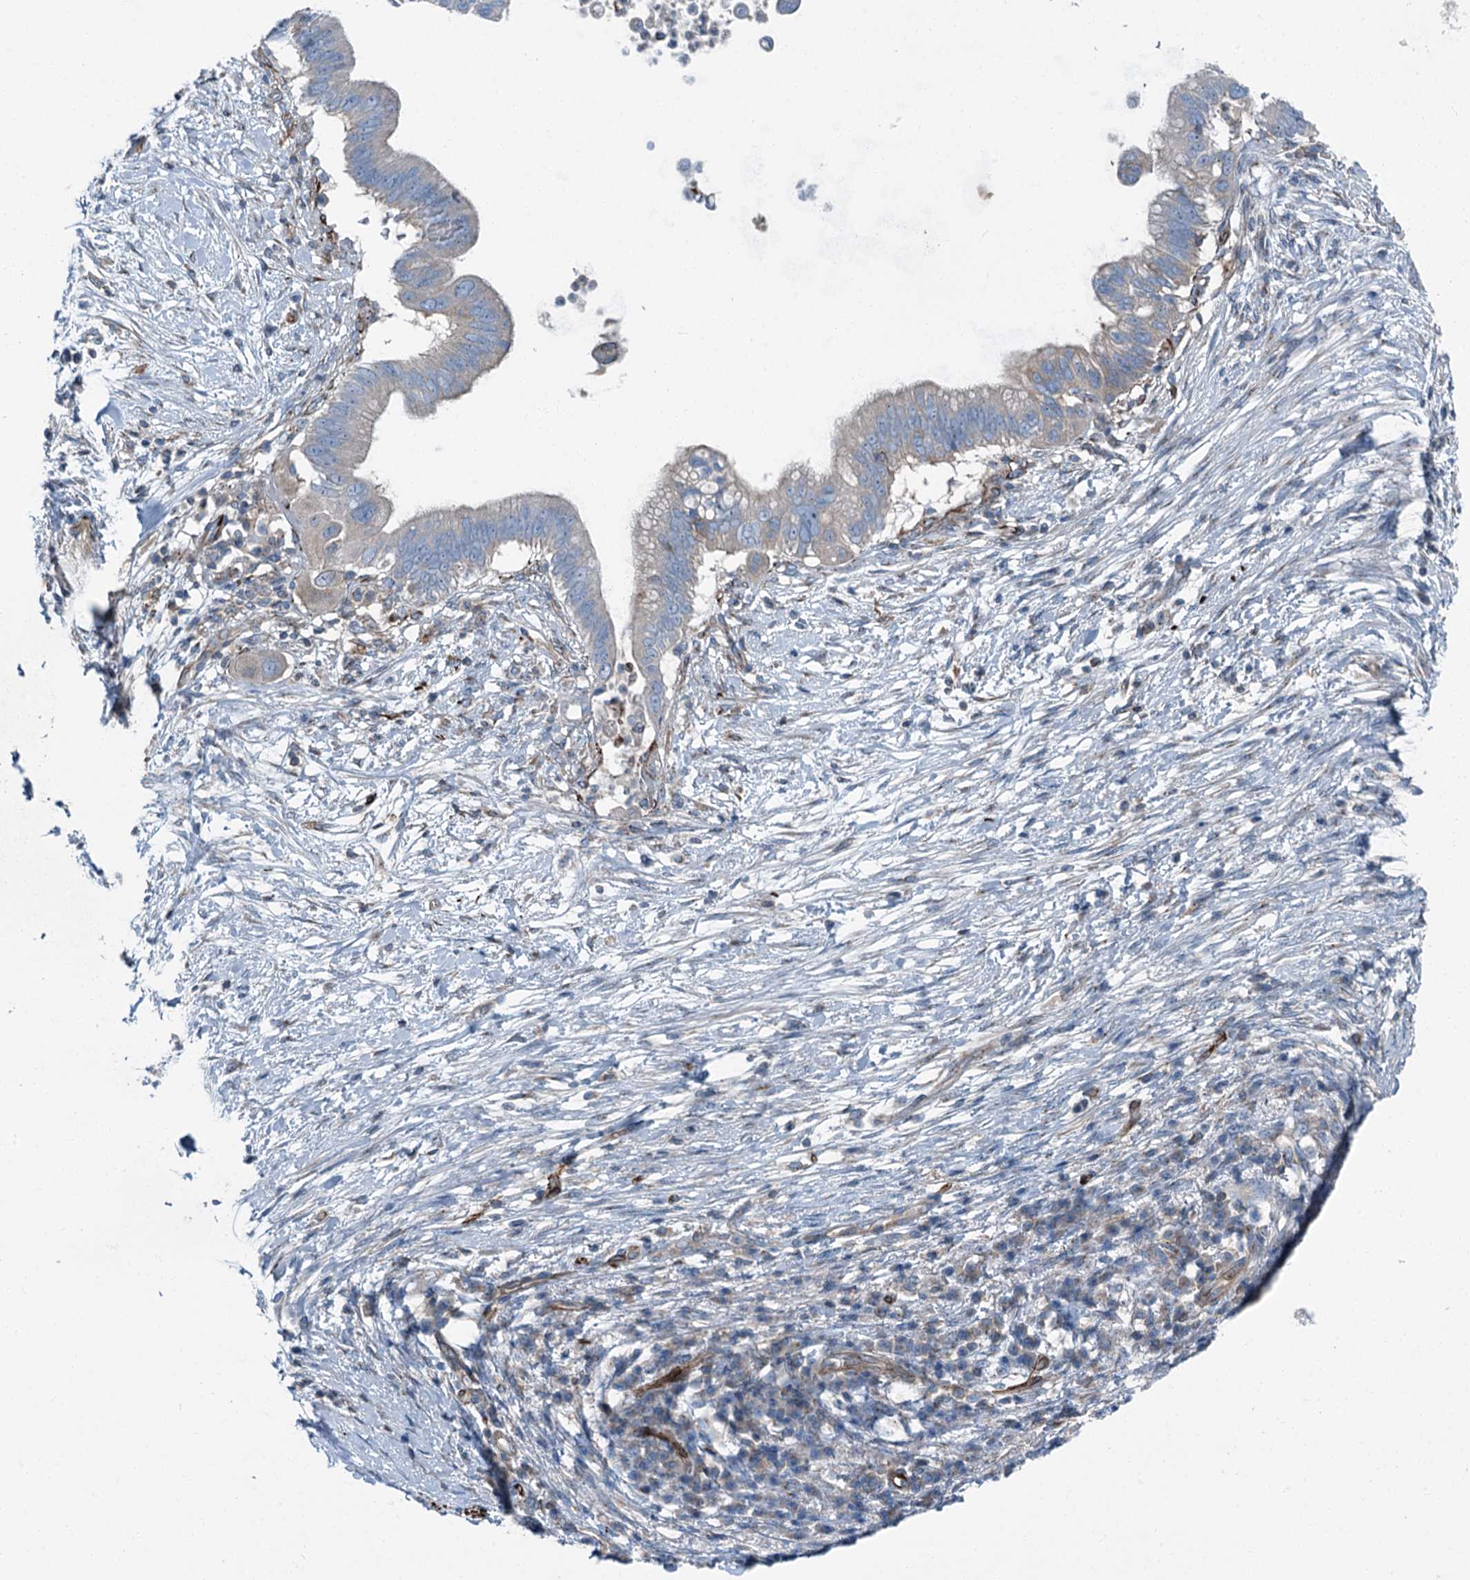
{"staining": {"intensity": "weak", "quantity": "<25%", "location": "cytoplasmic/membranous"}, "tissue": "pancreatic cancer", "cell_type": "Tumor cells", "image_type": "cancer", "snomed": [{"axis": "morphology", "description": "Adenocarcinoma, NOS"}, {"axis": "topography", "description": "Pancreas"}], "caption": "DAB immunohistochemical staining of human pancreatic cancer reveals no significant expression in tumor cells.", "gene": "AXL", "patient": {"sex": "male", "age": 68}}